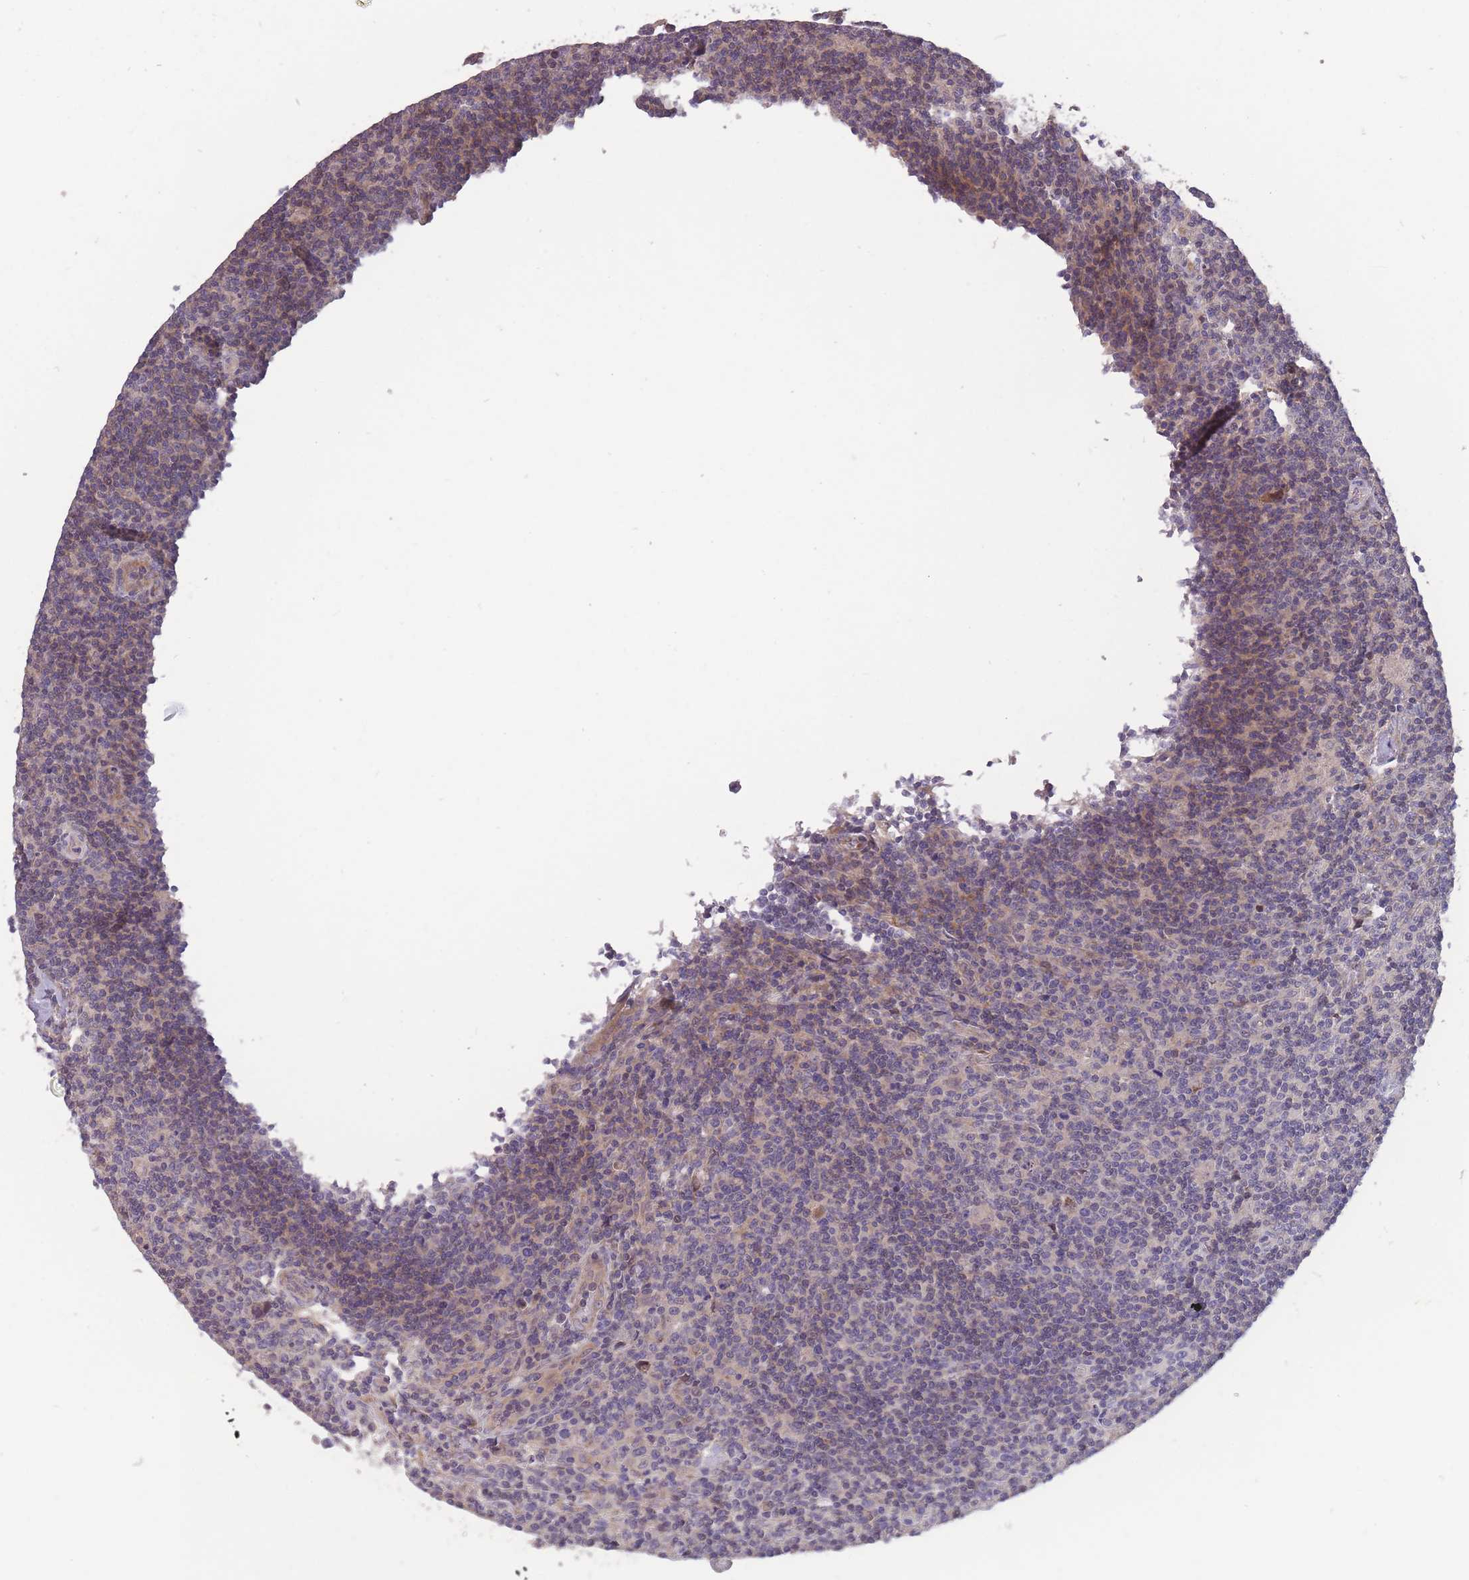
{"staining": {"intensity": "negative", "quantity": "none", "location": "none"}, "tissue": "lymphoma", "cell_type": "Tumor cells", "image_type": "cancer", "snomed": [{"axis": "morphology", "description": "Hodgkin's disease, NOS"}, {"axis": "topography", "description": "Lymph node"}], "caption": "Lymphoma stained for a protein using immunohistochemistry reveals no staining tumor cells.", "gene": "ITPKC", "patient": {"sex": "male", "age": 83}}